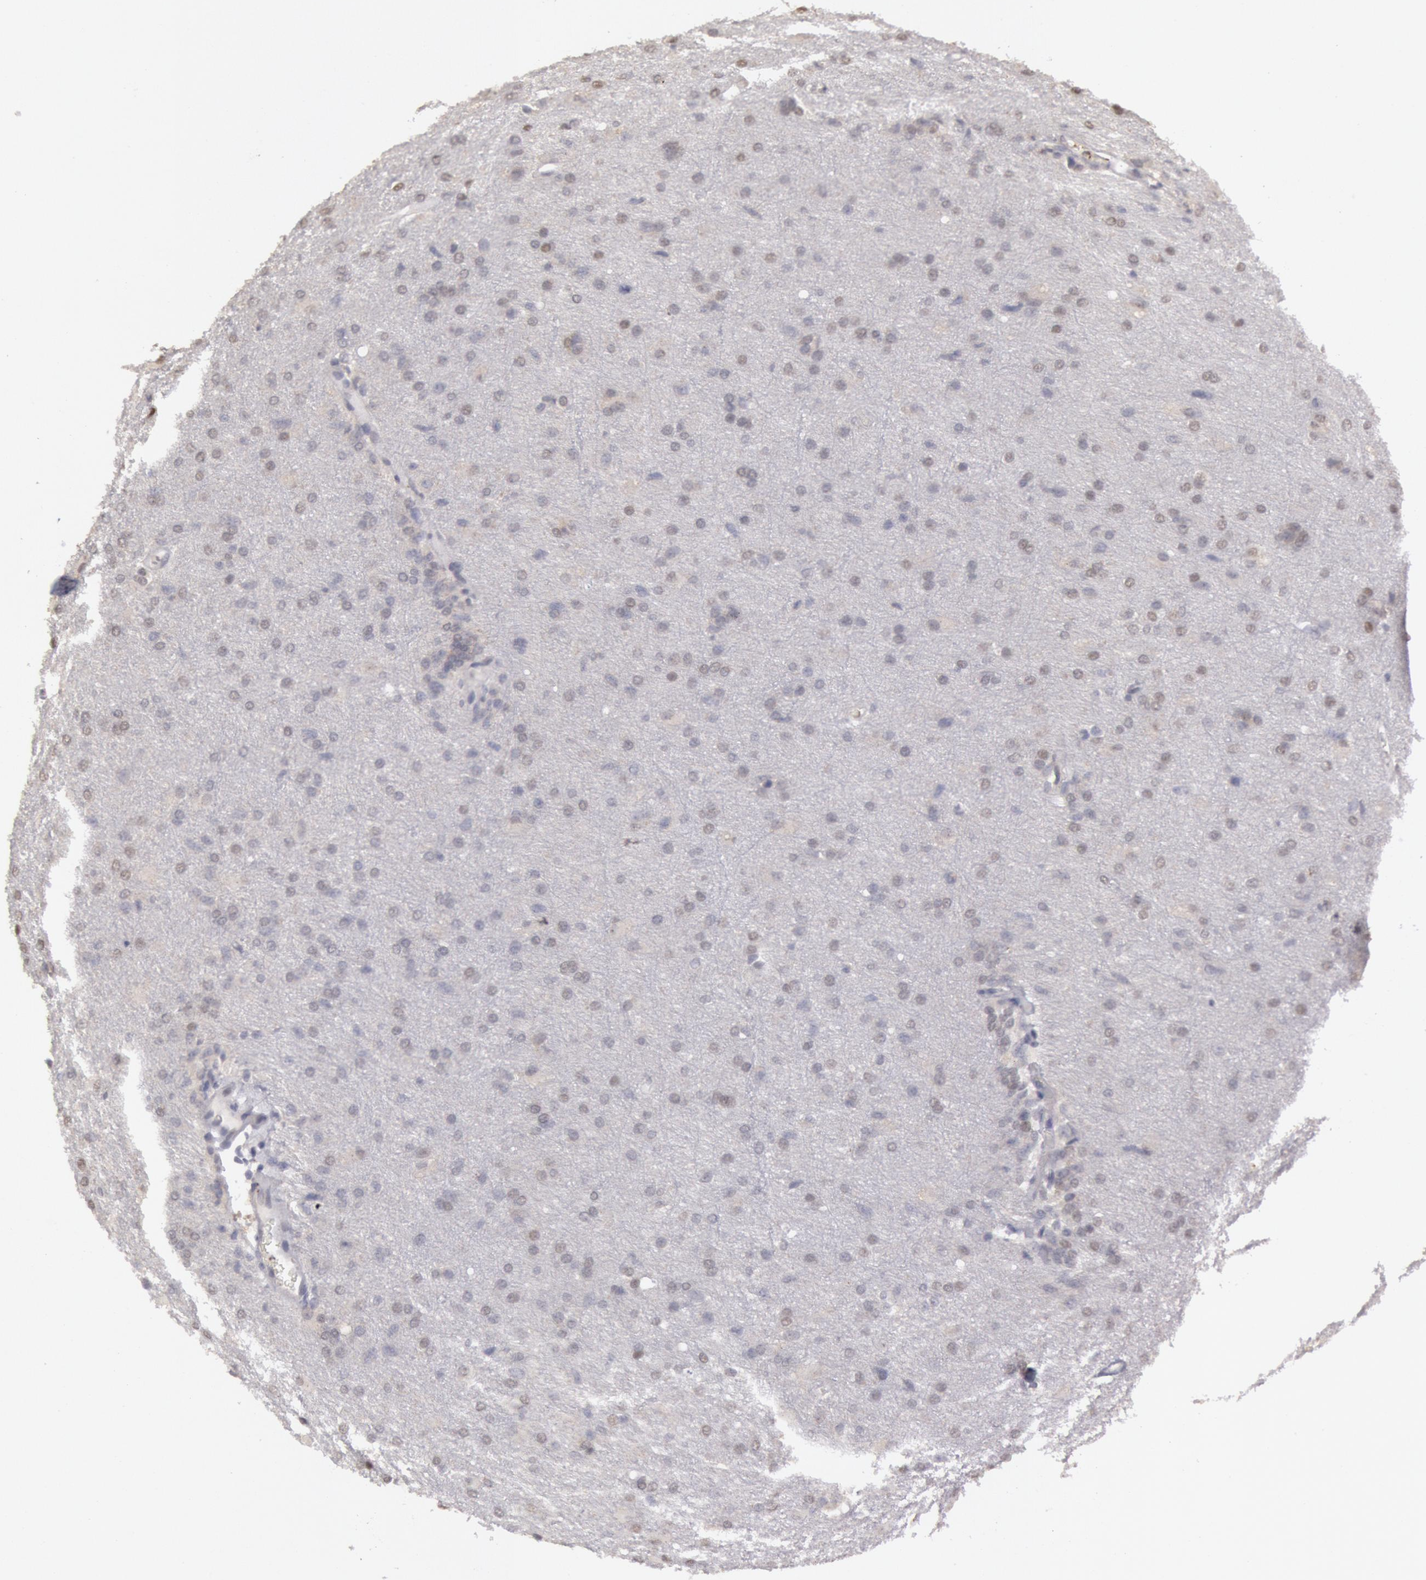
{"staining": {"intensity": "negative", "quantity": "none", "location": "none"}, "tissue": "glioma", "cell_type": "Tumor cells", "image_type": "cancer", "snomed": [{"axis": "morphology", "description": "Glioma, malignant, High grade"}, {"axis": "topography", "description": "Brain"}], "caption": "Immunohistochemistry photomicrograph of glioma stained for a protein (brown), which demonstrates no expression in tumor cells.", "gene": "RIMBP3C", "patient": {"sex": "male", "age": 68}}